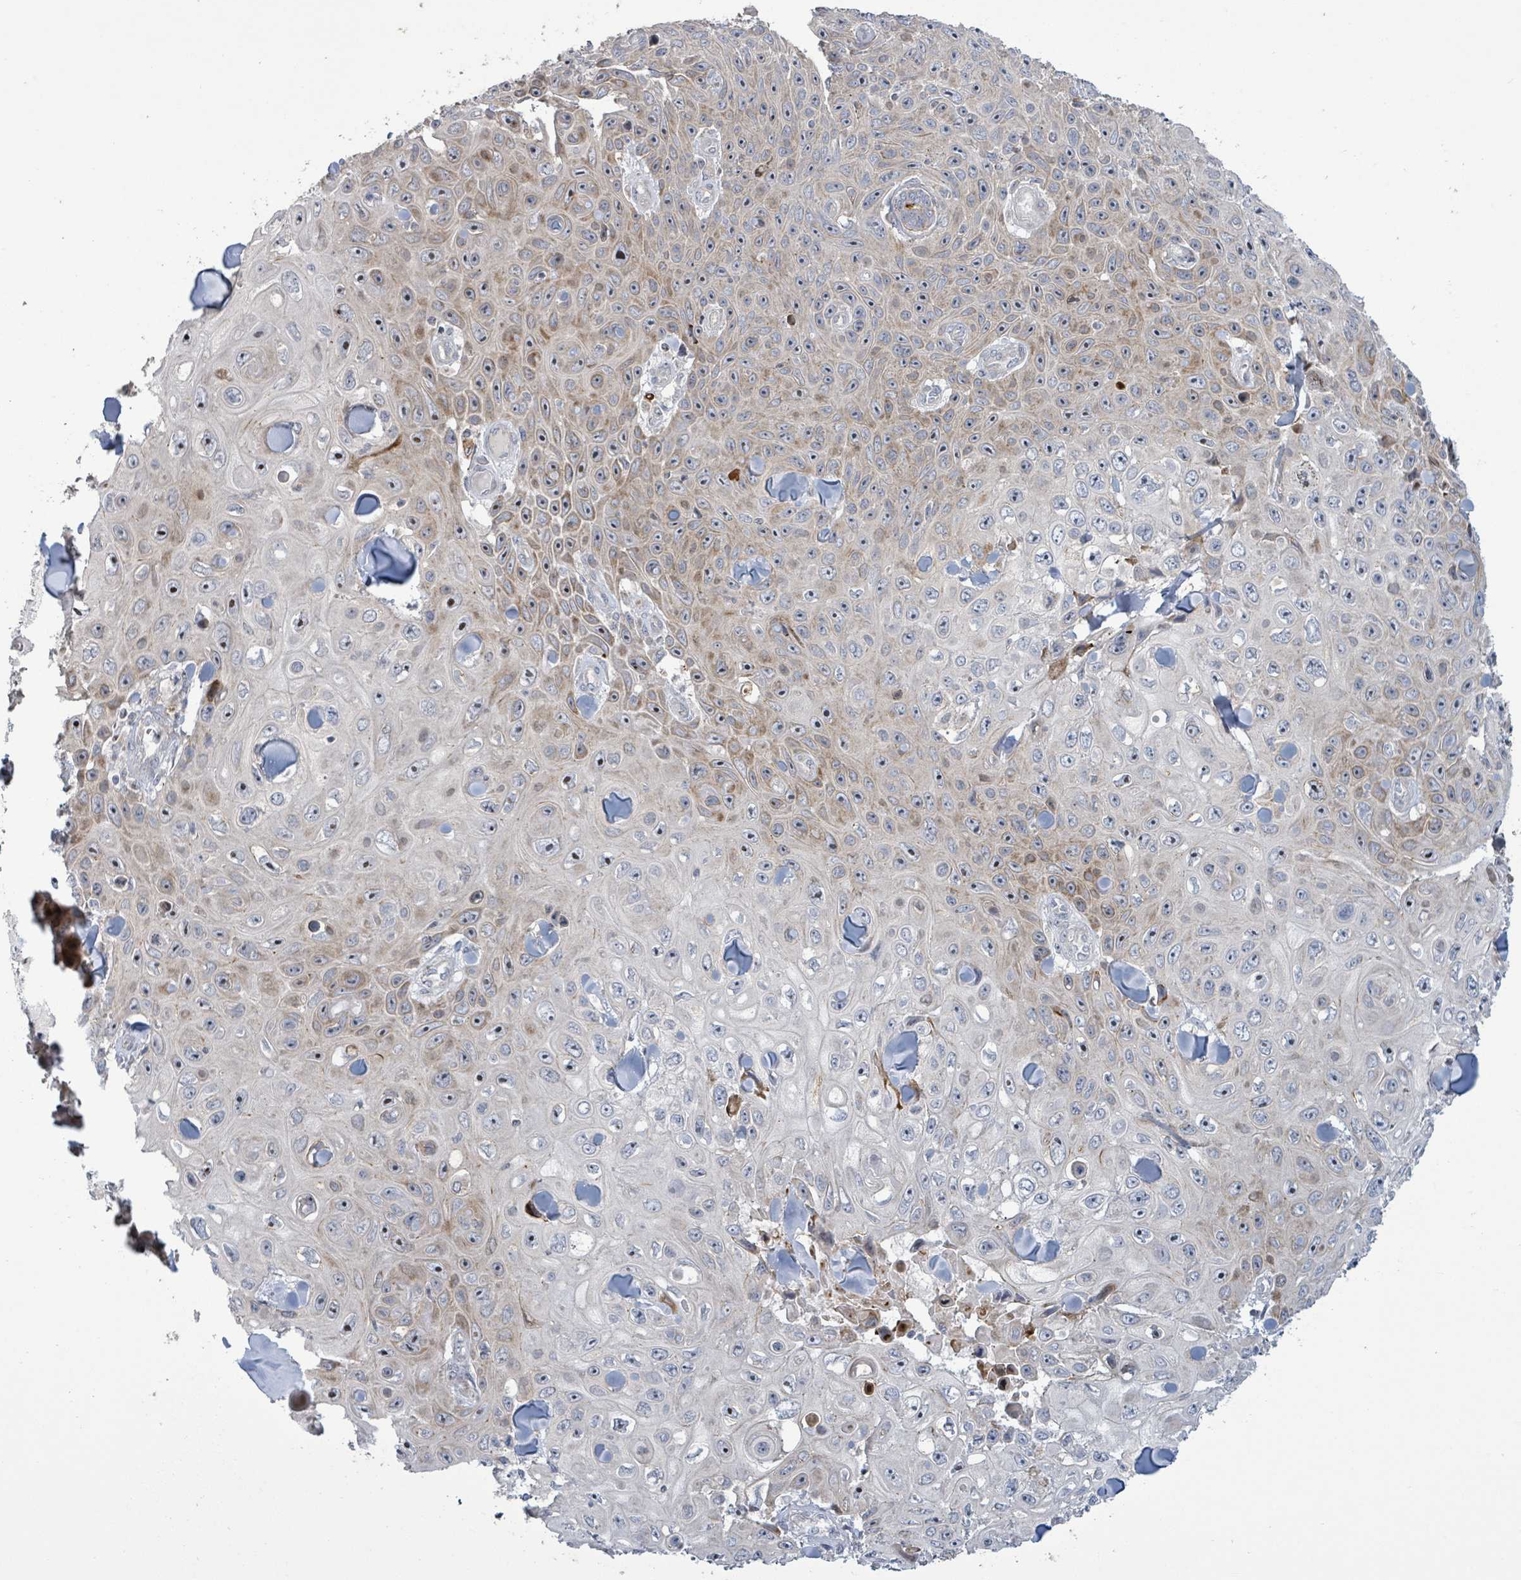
{"staining": {"intensity": "weak", "quantity": "25%-75%", "location": "cytoplasmic/membranous,nuclear"}, "tissue": "skin cancer", "cell_type": "Tumor cells", "image_type": "cancer", "snomed": [{"axis": "morphology", "description": "Squamous cell carcinoma, NOS"}, {"axis": "topography", "description": "Skin"}], "caption": "Weak cytoplasmic/membranous and nuclear protein staining is identified in approximately 25%-75% of tumor cells in skin cancer (squamous cell carcinoma).", "gene": "LILRA4", "patient": {"sex": "male", "age": 82}}